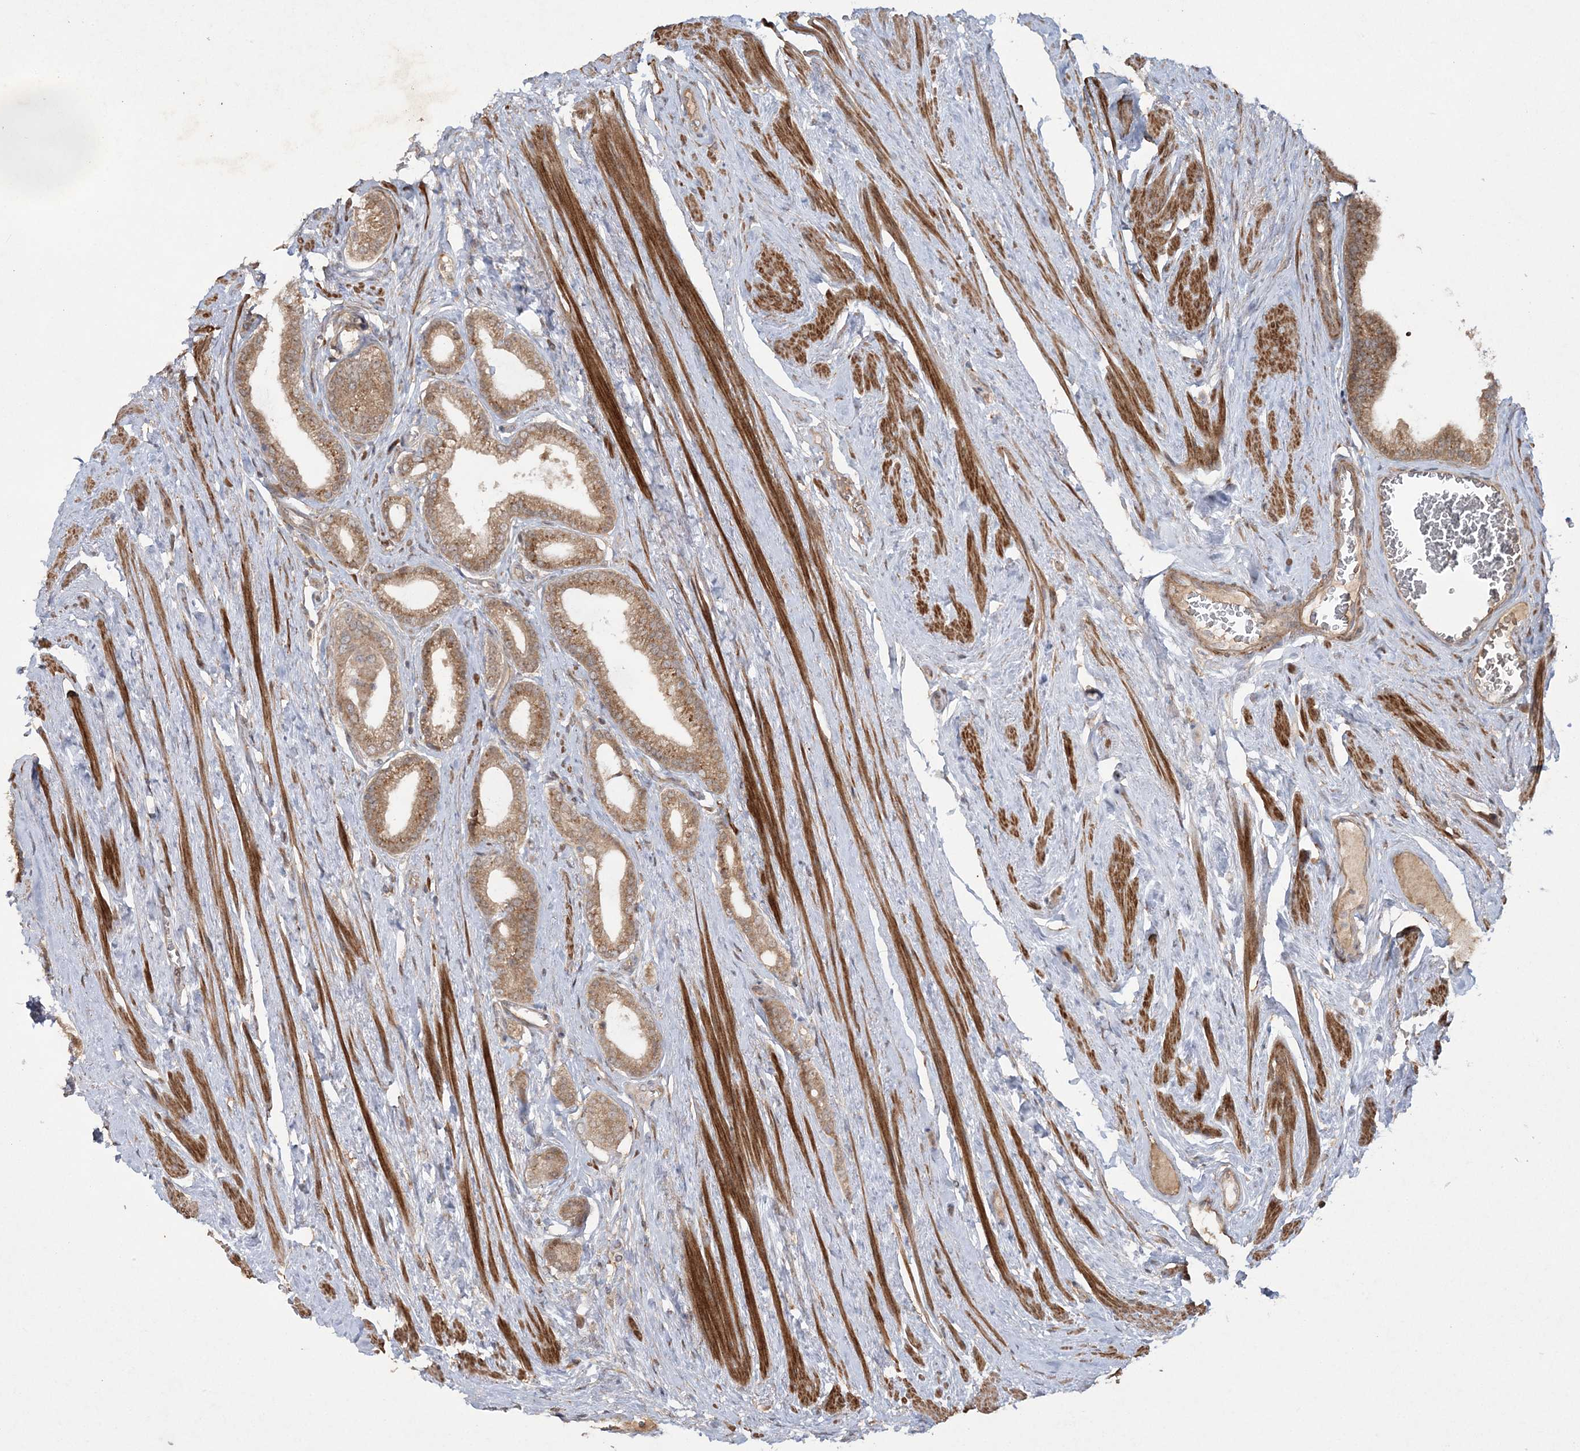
{"staining": {"intensity": "moderate", "quantity": ">75%", "location": "cytoplasmic/membranous"}, "tissue": "prostate cancer", "cell_type": "Tumor cells", "image_type": "cancer", "snomed": [{"axis": "morphology", "description": "Adenocarcinoma, Low grade"}, {"axis": "topography", "description": "Prostate"}], "caption": "Human prostate low-grade adenocarcinoma stained with a brown dye displays moderate cytoplasmic/membranous positive positivity in approximately >75% of tumor cells.", "gene": "MOCS2", "patient": {"sex": "male", "age": 63}}